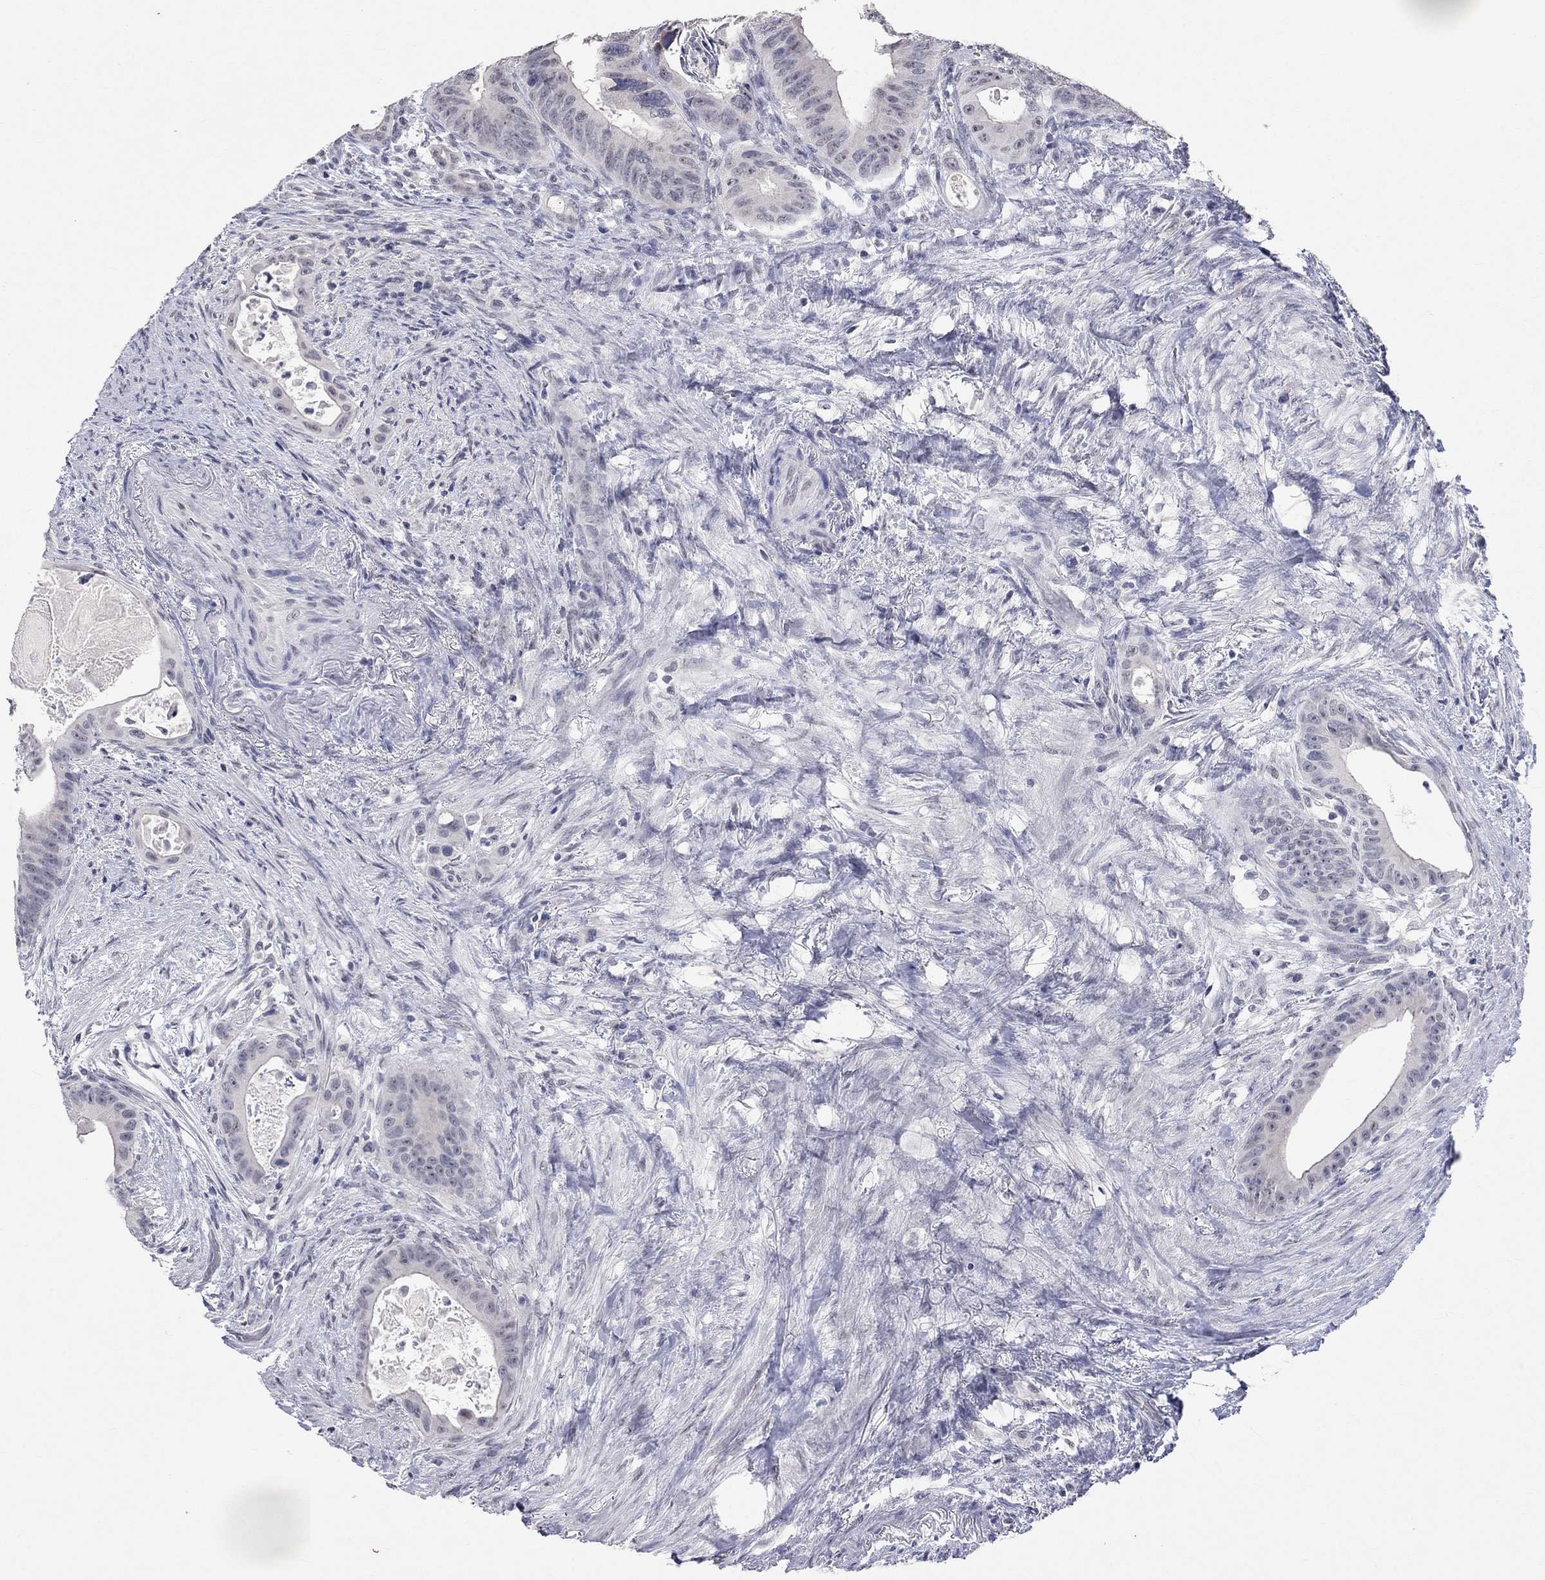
{"staining": {"intensity": "negative", "quantity": "none", "location": "none"}, "tissue": "colorectal cancer", "cell_type": "Tumor cells", "image_type": "cancer", "snomed": [{"axis": "morphology", "description": "Adenocarcinoma, NOS"}, {"axis": "topography", "description": "Rectum"}], "caption": "Protein analysis of colorectal cancer displays no significant positivity in tumor cells. (DAB immunohistochemistry visualized using brightfield microscopy, high magnification).", "gene": "TMEM143", "patient": {"sex": "male", "age": 64}}